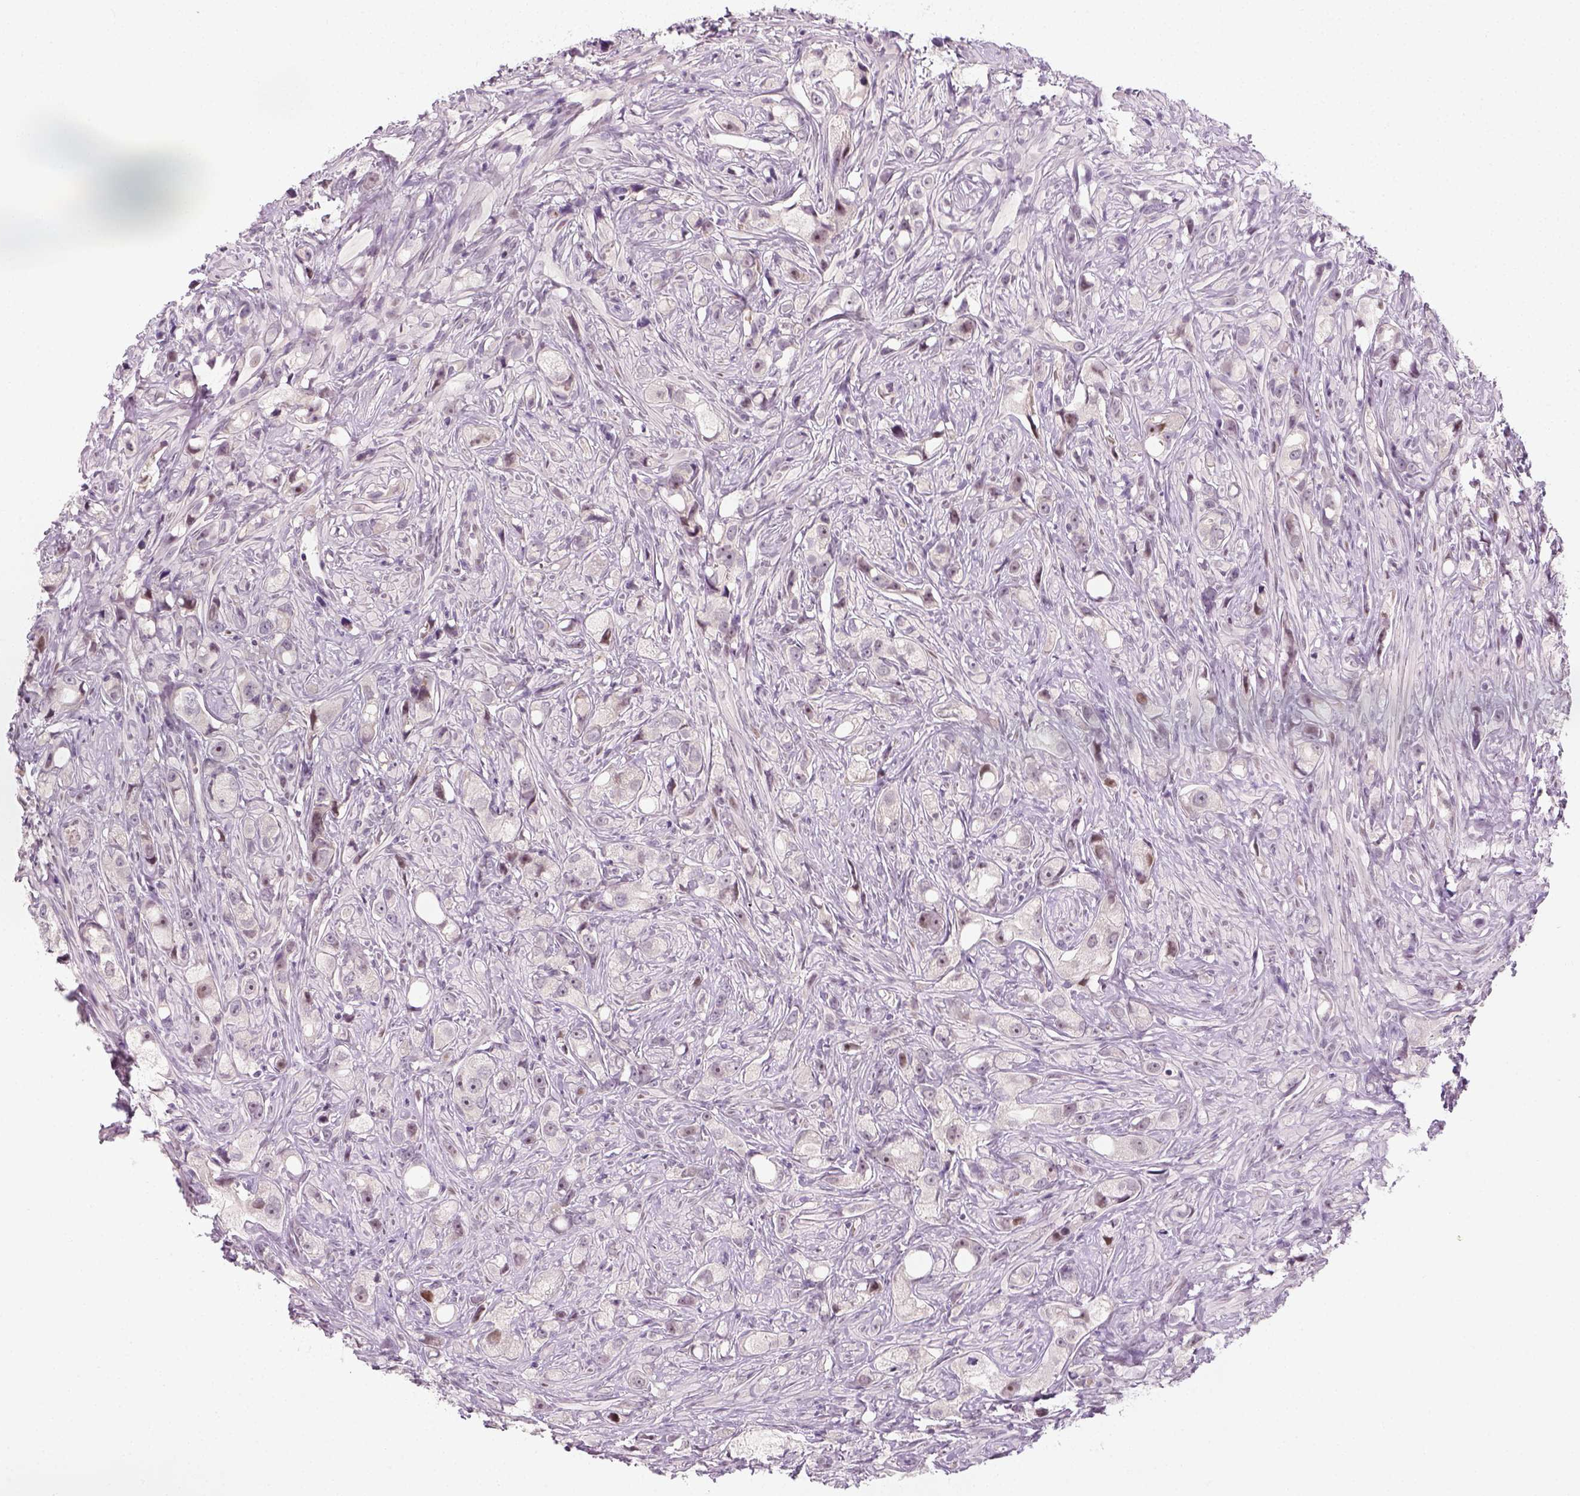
{"staining": {"intensity": "negative", "quantity": "none", "location": "none"}, "tissue": "prostate cancer", "cell_type": "Tumor cells", "image_type": "cancer", "snomed": [{"axis": "morphology", "description": "Adenocarcinoma, High grade"}, {"axis": "topography", "description": "Prostate"}], "caption": "Immunohistochemistry image of neoplastic tissue: prostate cancer (adenocarcinoma (high-grade)) stained with DAB (3,3'-diaminobenzidine) displays no significant protein positivity in tumor cells.", "gene": "MAGEB3", "patient": {"sex": "male", "age": 75}}